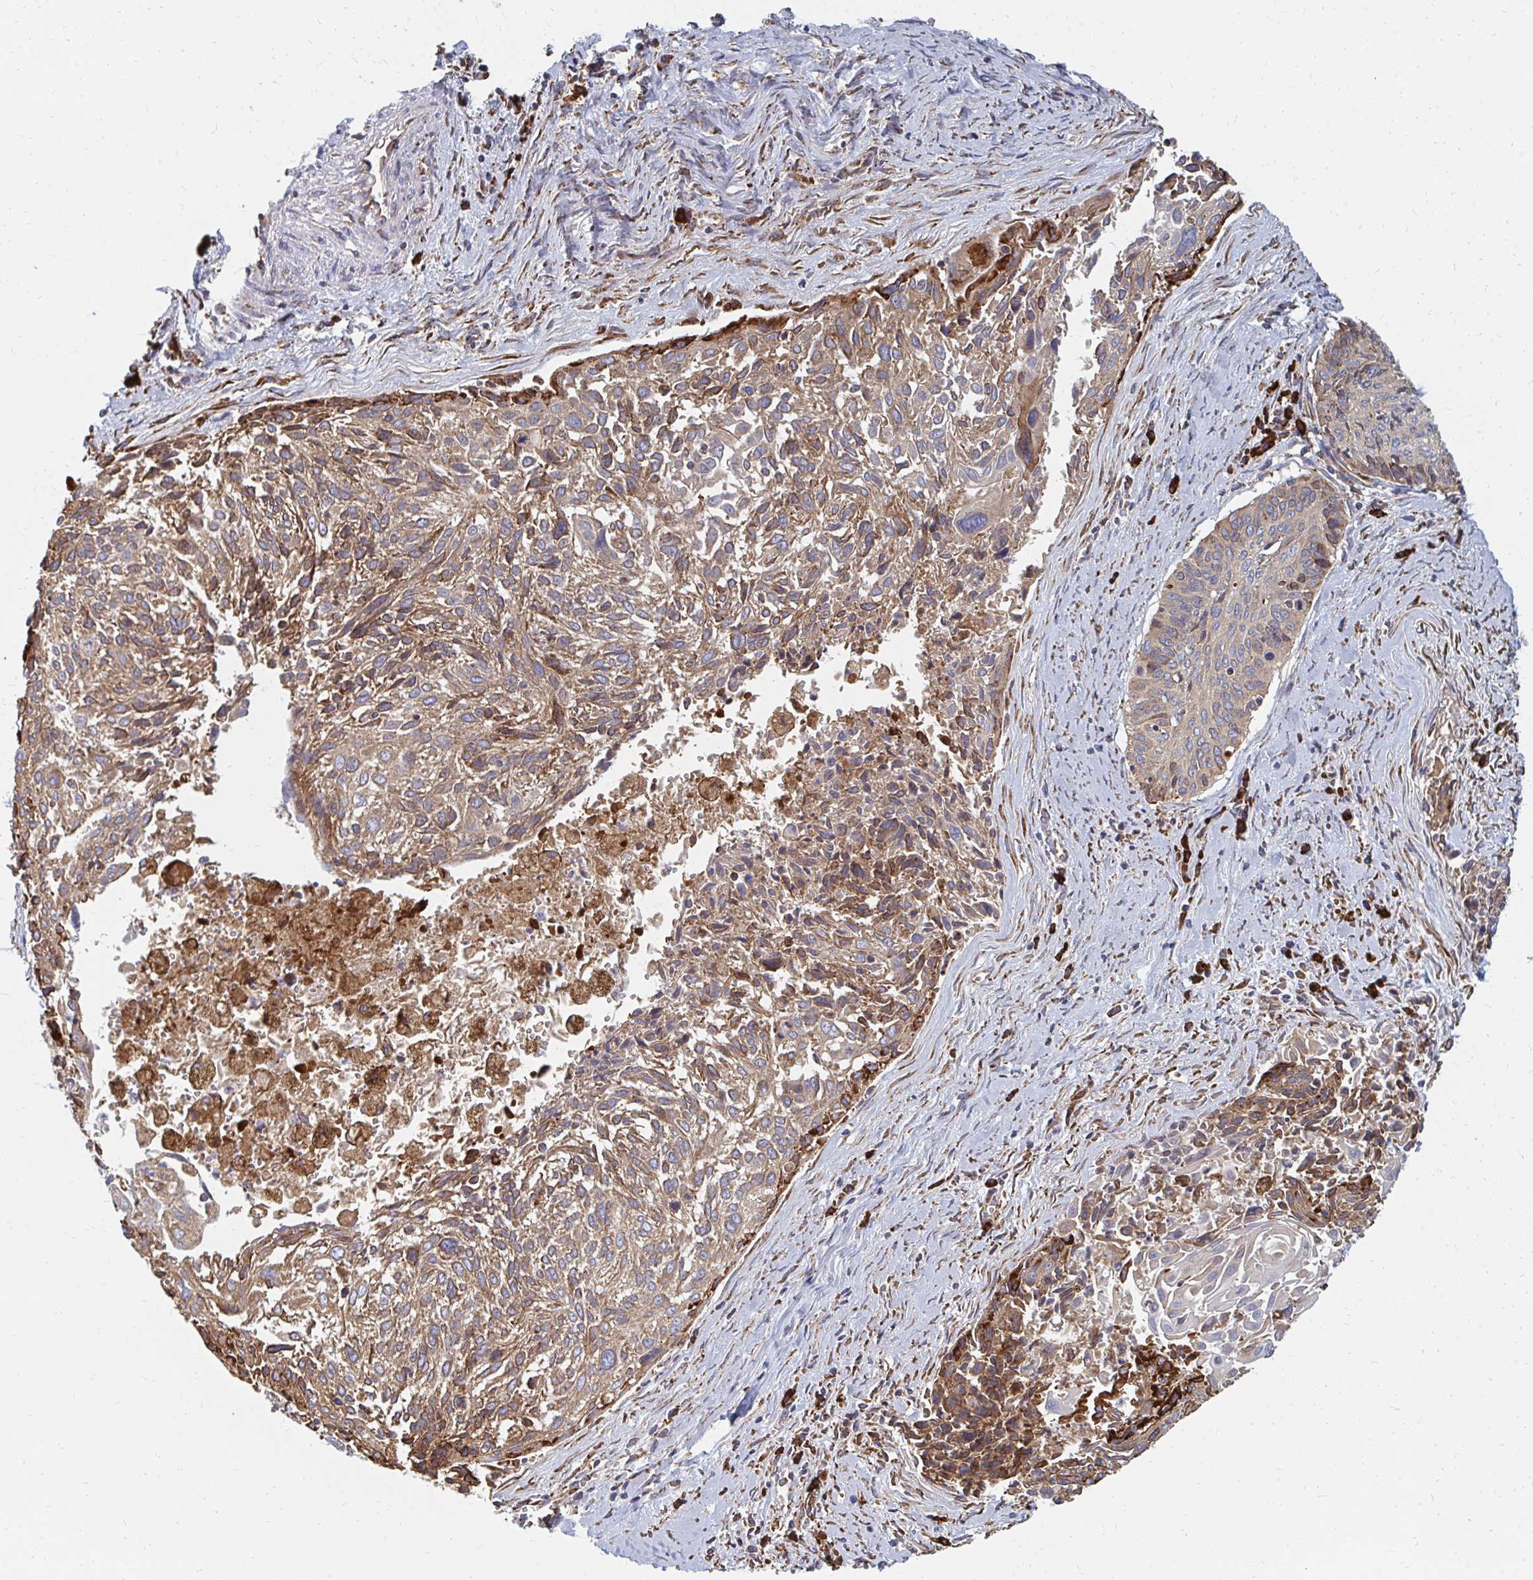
{"staining": {"intensity": "moderate", "quantity": "<25%", "location": "cytoplasmic/membranous"}, "tissue": "cervical cancer", "cell_type": "Tumor cells", "image_type": "cancer", "snomed": [{"axis": "morphology", "description": "Squamous cell carcinoma, NOS"}, {"axis": "topography", "description": "Cervix"}], "caption": "Approximately <25% of tumor cells in squamous cell carcinoma (cervical) demonstrate moderate cytoplasmic/membranous protein positivity as visualized by brown immunohistochemical staining.", "gene": "PPP1R13L", "patient": {"sex": "female", "age": 55}}